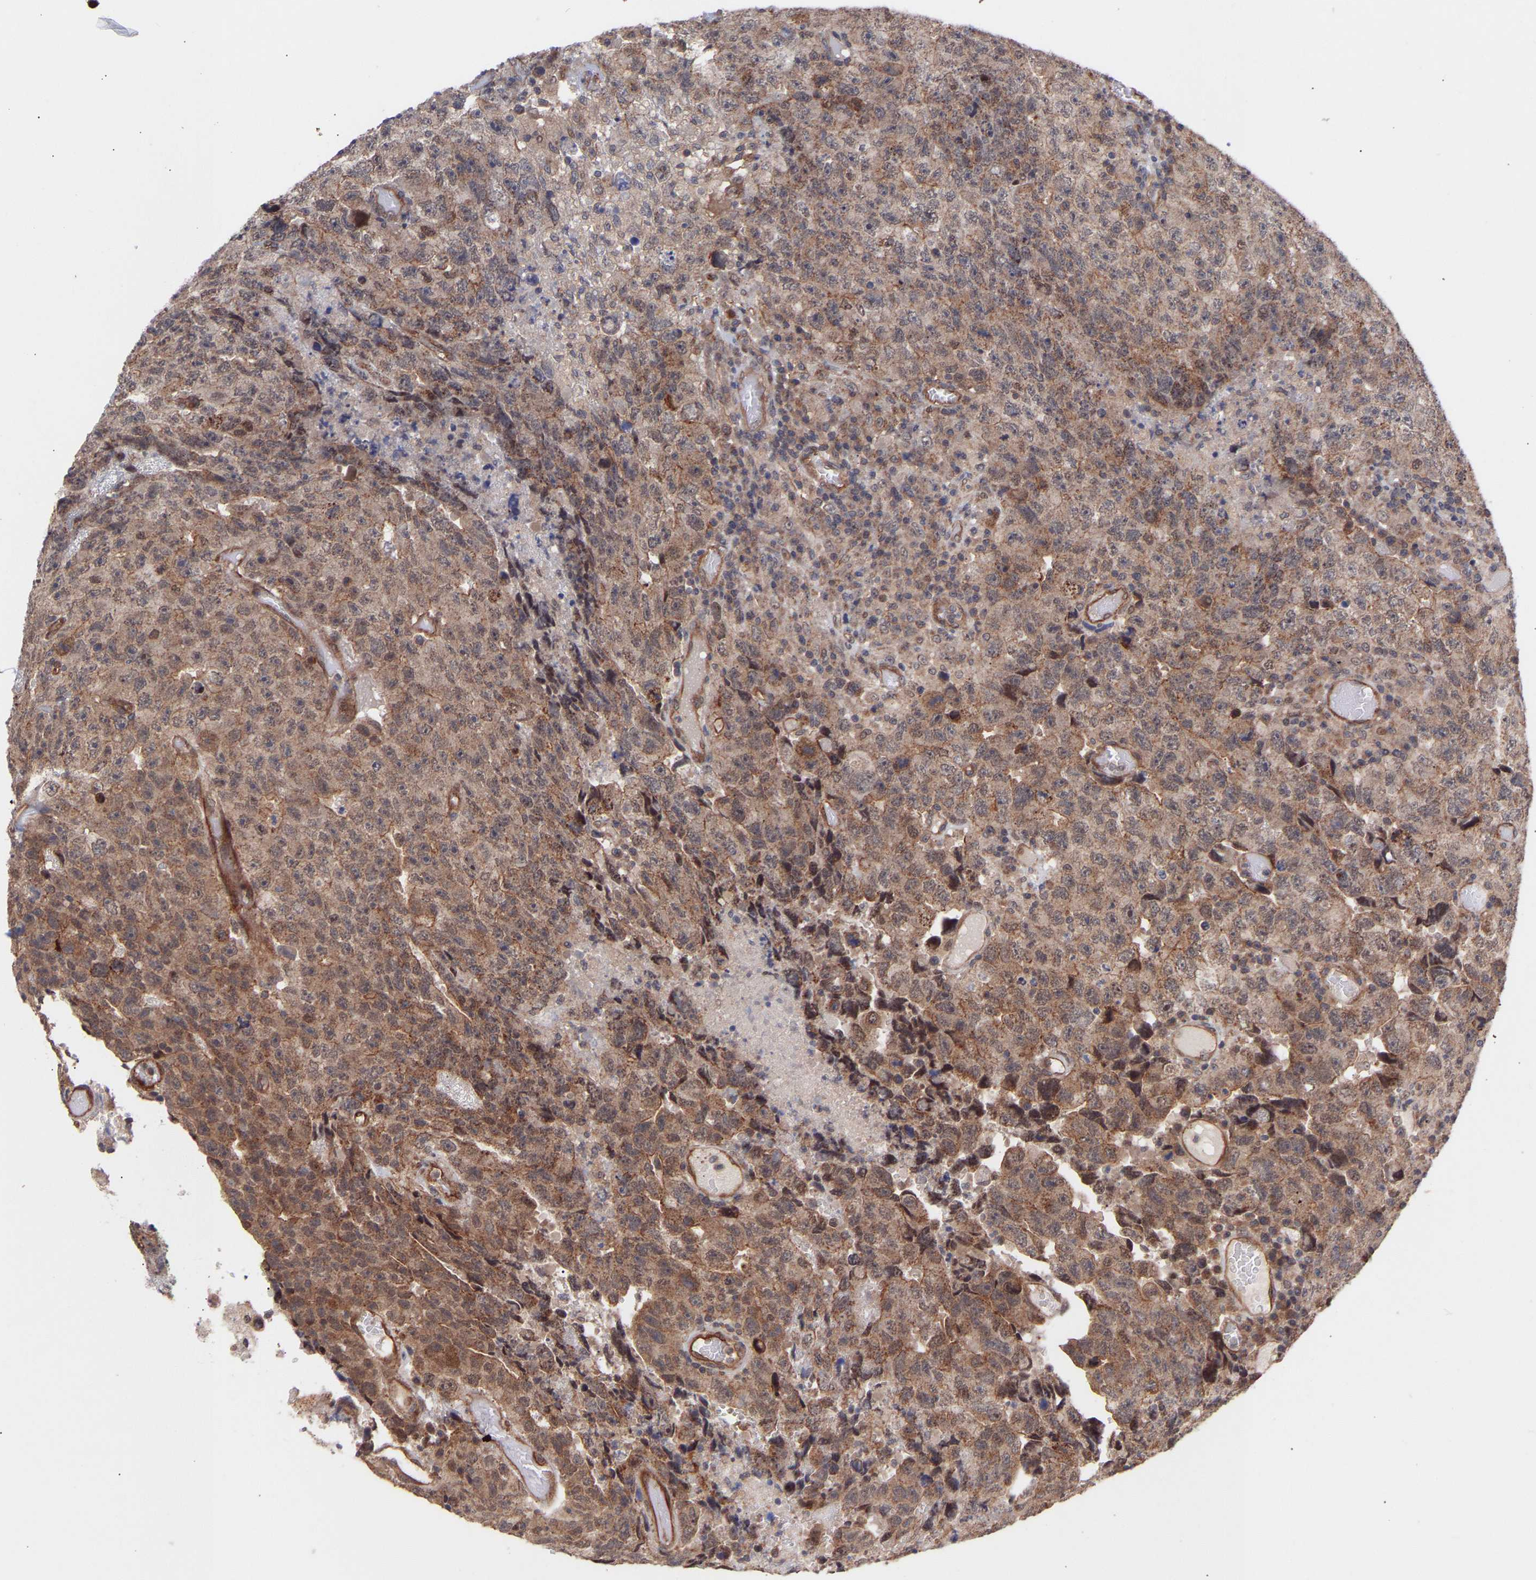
{"staining": {"intensity": "moderate", "quantity": ">75%", "location": "cytoplasmic/membranous"}, "tissue": "testis cancer", "cell_type": "Tumor cells", "image_type": "cancer", "snomed": [{"axis": "morphology", "description": "Necrosis, NOS"}, {"axis": "morphology", "description": "Carcinoma, Embryonal, NOS"}, {"axis": "topography", "description": "Testis"}], "caption": "Immunohistochemical staining of testis cancer shows medium levels of moderate cytoplasmic/membranous protein staining in approximately >75% of tumor cells. The staining was performed using DAB to visualize the protein expression in brown, while the nuclei were stained in blue with hematoxylin (Magnification: 20x).", "gene": "PDLIM5", "patient": {"sex": "male", "age": 19}}